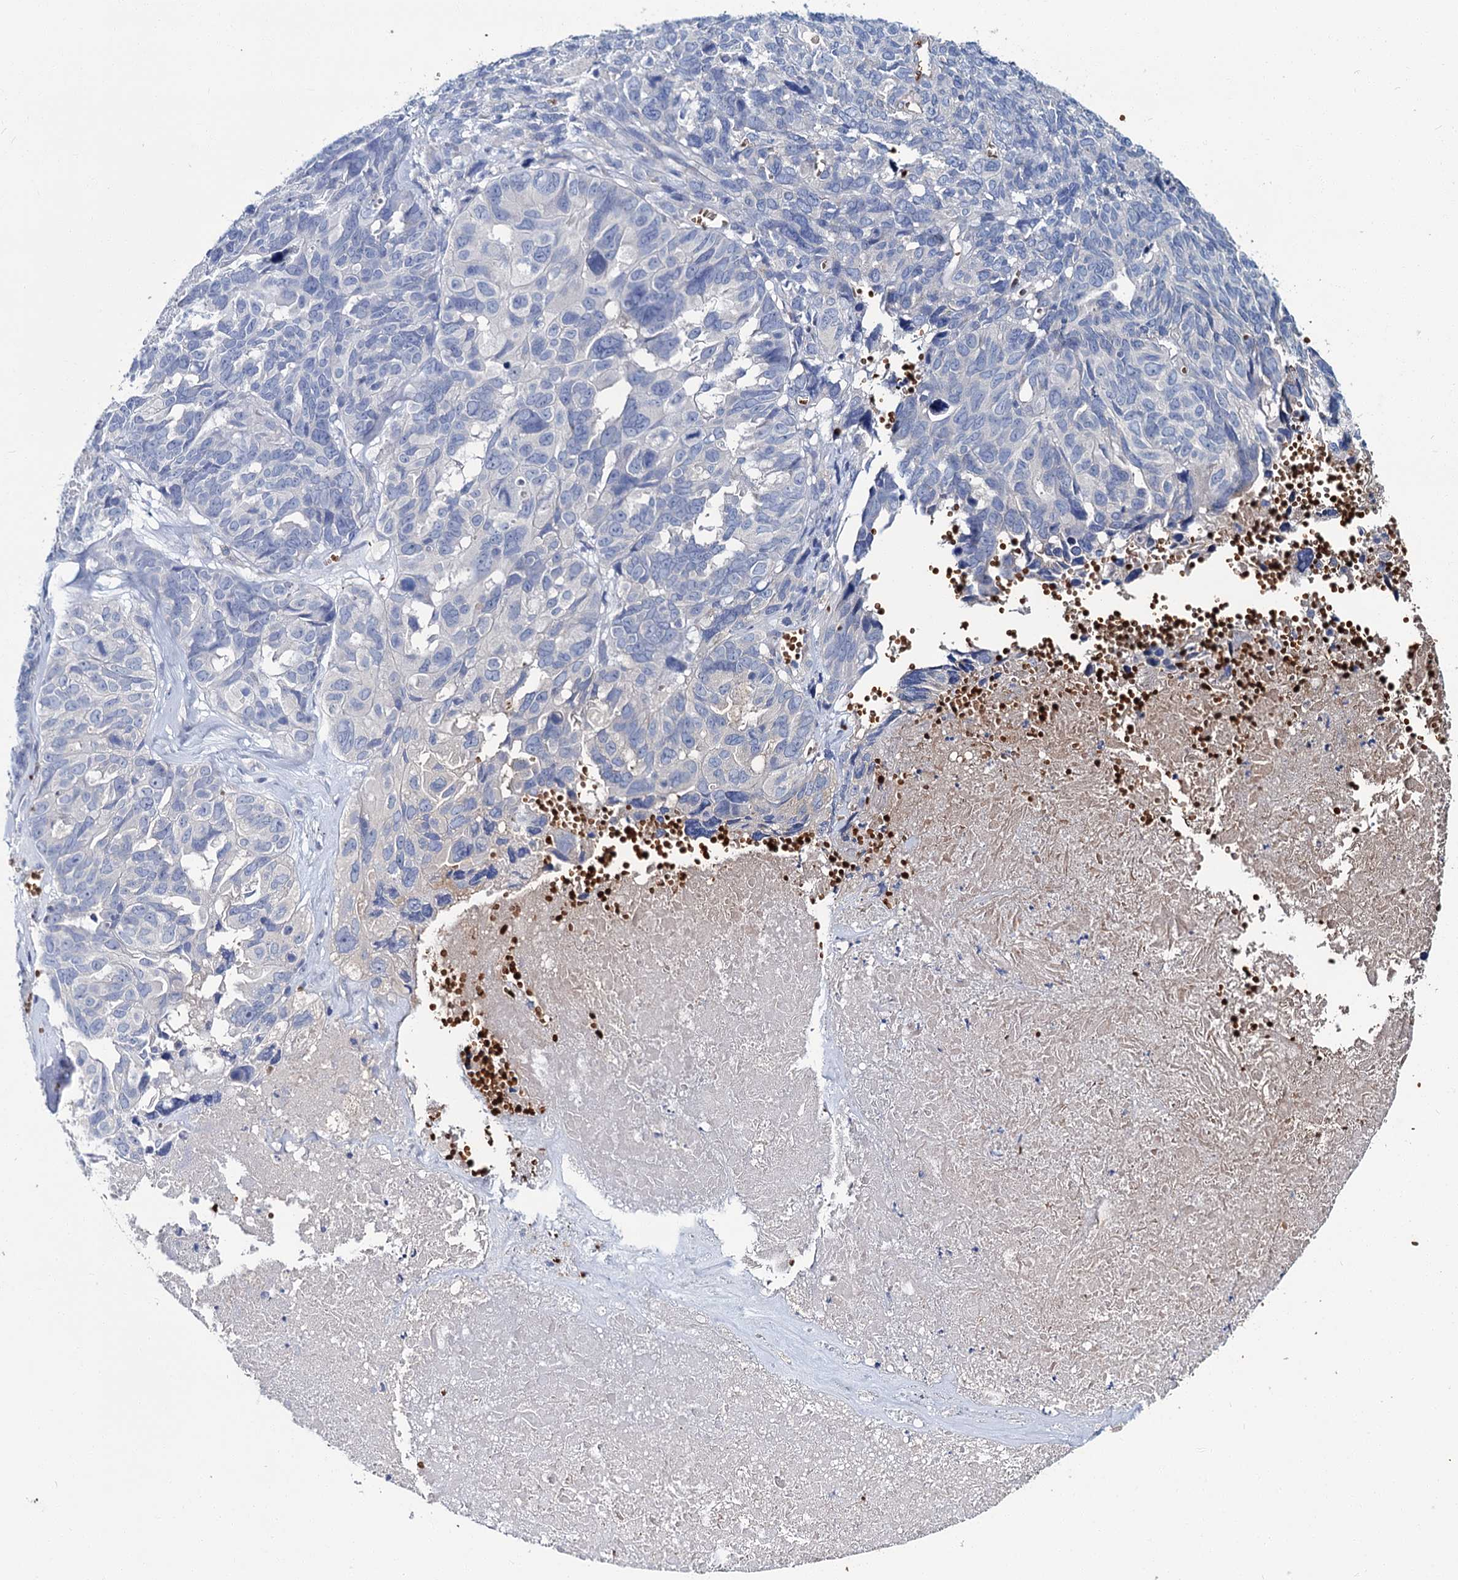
{"staining": {"intensity": "negative", "quantity": "none", "location": "none"}, "tissue": "ovarian cancer", "cell_type": "Tumor cells", "image_type": "cancer", "snomed": [{"axis": "morphology", "description": "Cystadenocarcinoma, serous, NOS"}, {"axis": "topography", "description": "Ovary"}], "caption": "High magnification brightfield microscopy of ovarian serous cystadenocarcinoma stained with DAB (3,3'-diaminobenzidine) (brown) and counterstained with hematoxylin (blue): tumor cells show no significant expression.", "gene": "ATG2A", "patient": {"sex": "female", "age": 79}}